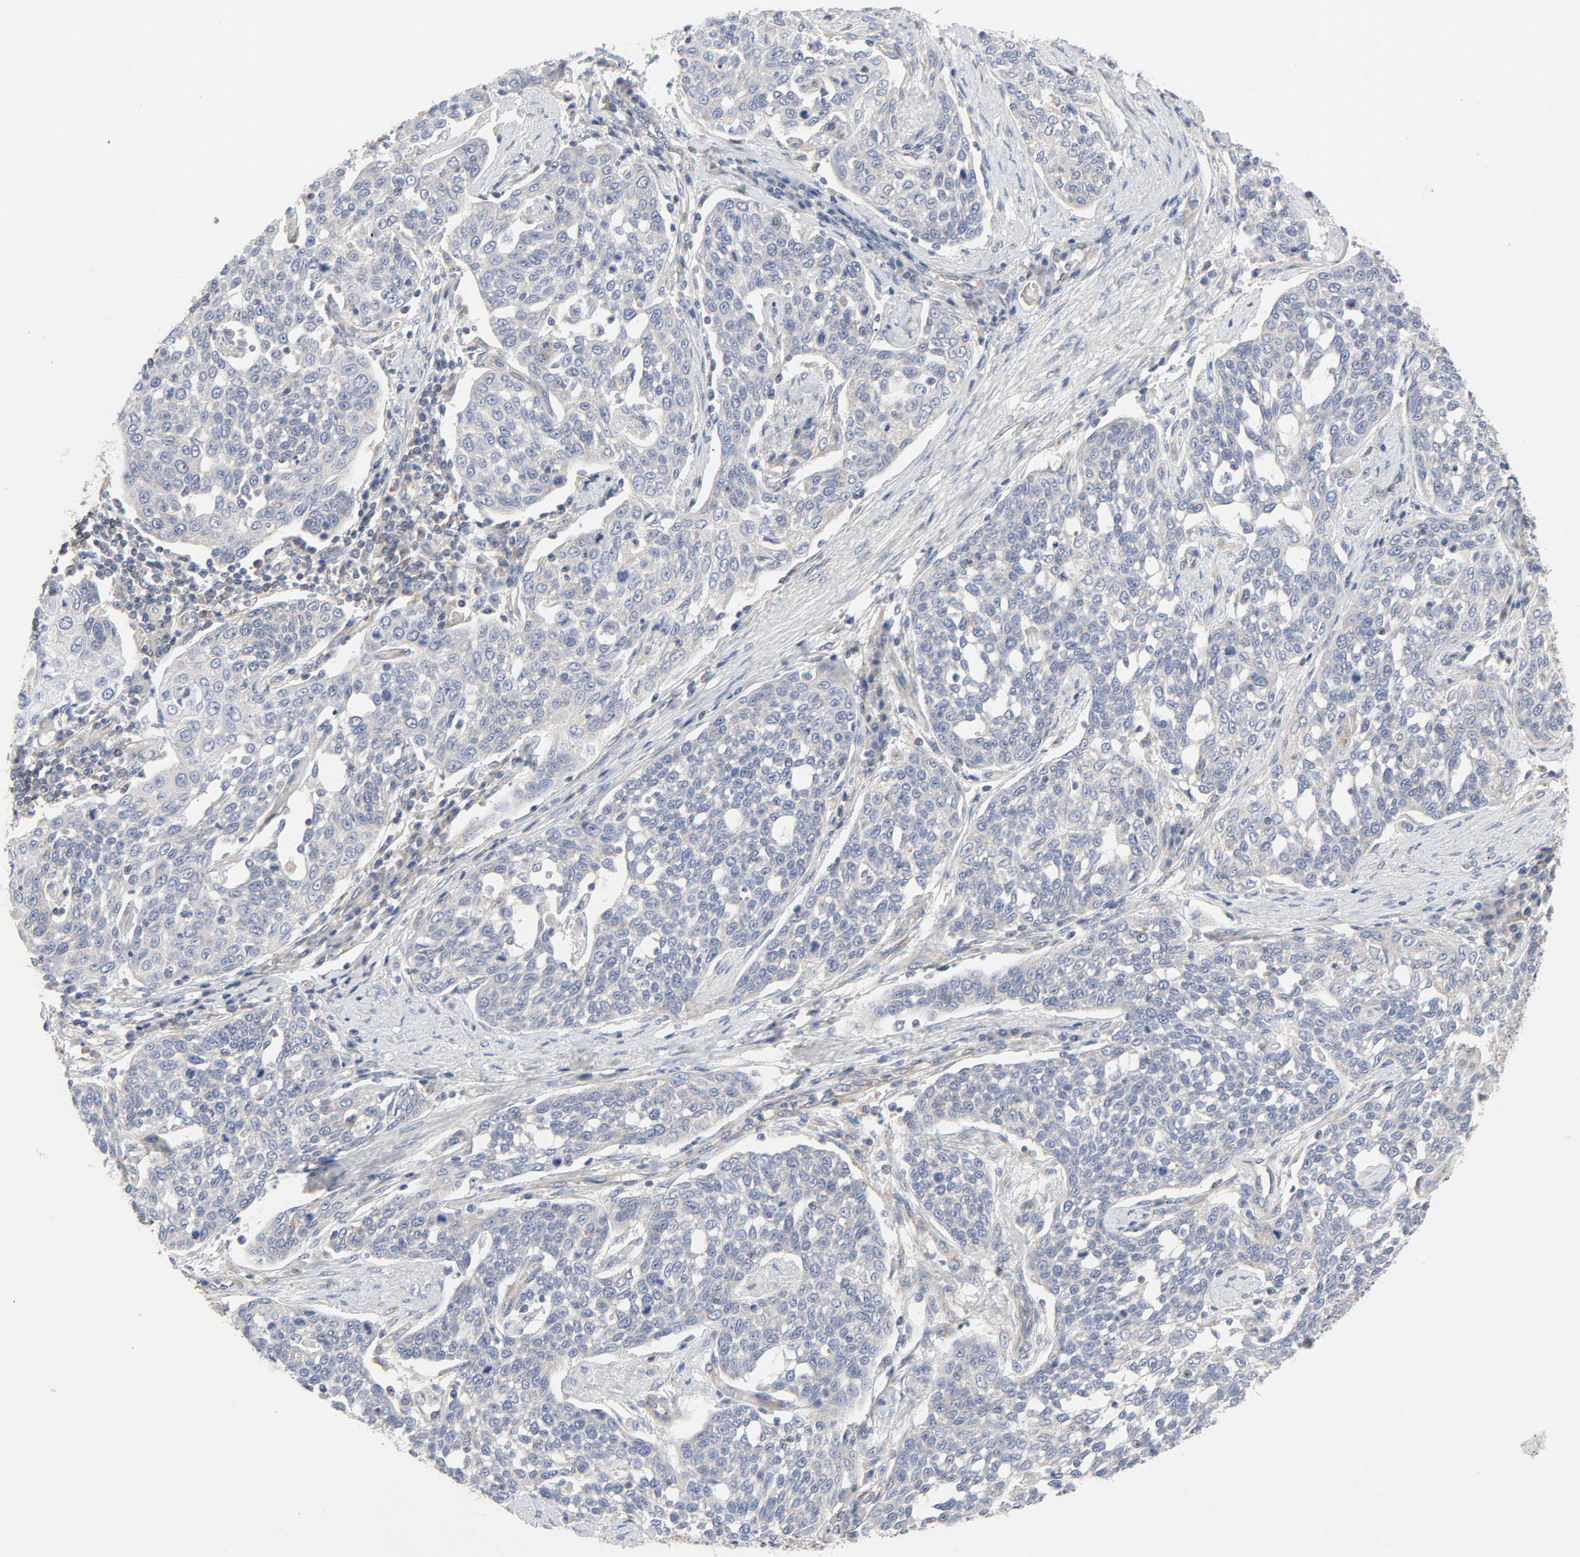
{"staining": {"intensity": "negative", "quantity": "none", "location": "none"}, "tissue": "cervical cancer", "cell_type": "Tumor cells", "image_type": "cancer", "snomed": [{"axis": "morphology", "description": "Squamous cell carcinoma, NOS"}, {"axis": "topography", "description": "Cervix"}], "caption": "IHC of cervical squamous cell carcinoma demonstrates no expression in tumor cells. (DAB (3,3'-diaminobenzidine) immunohistochemistry visualized using brightfield microscopy, high magnification).", "gene": "RABEP1", "patient": {"sex": "female", "age": 34}}